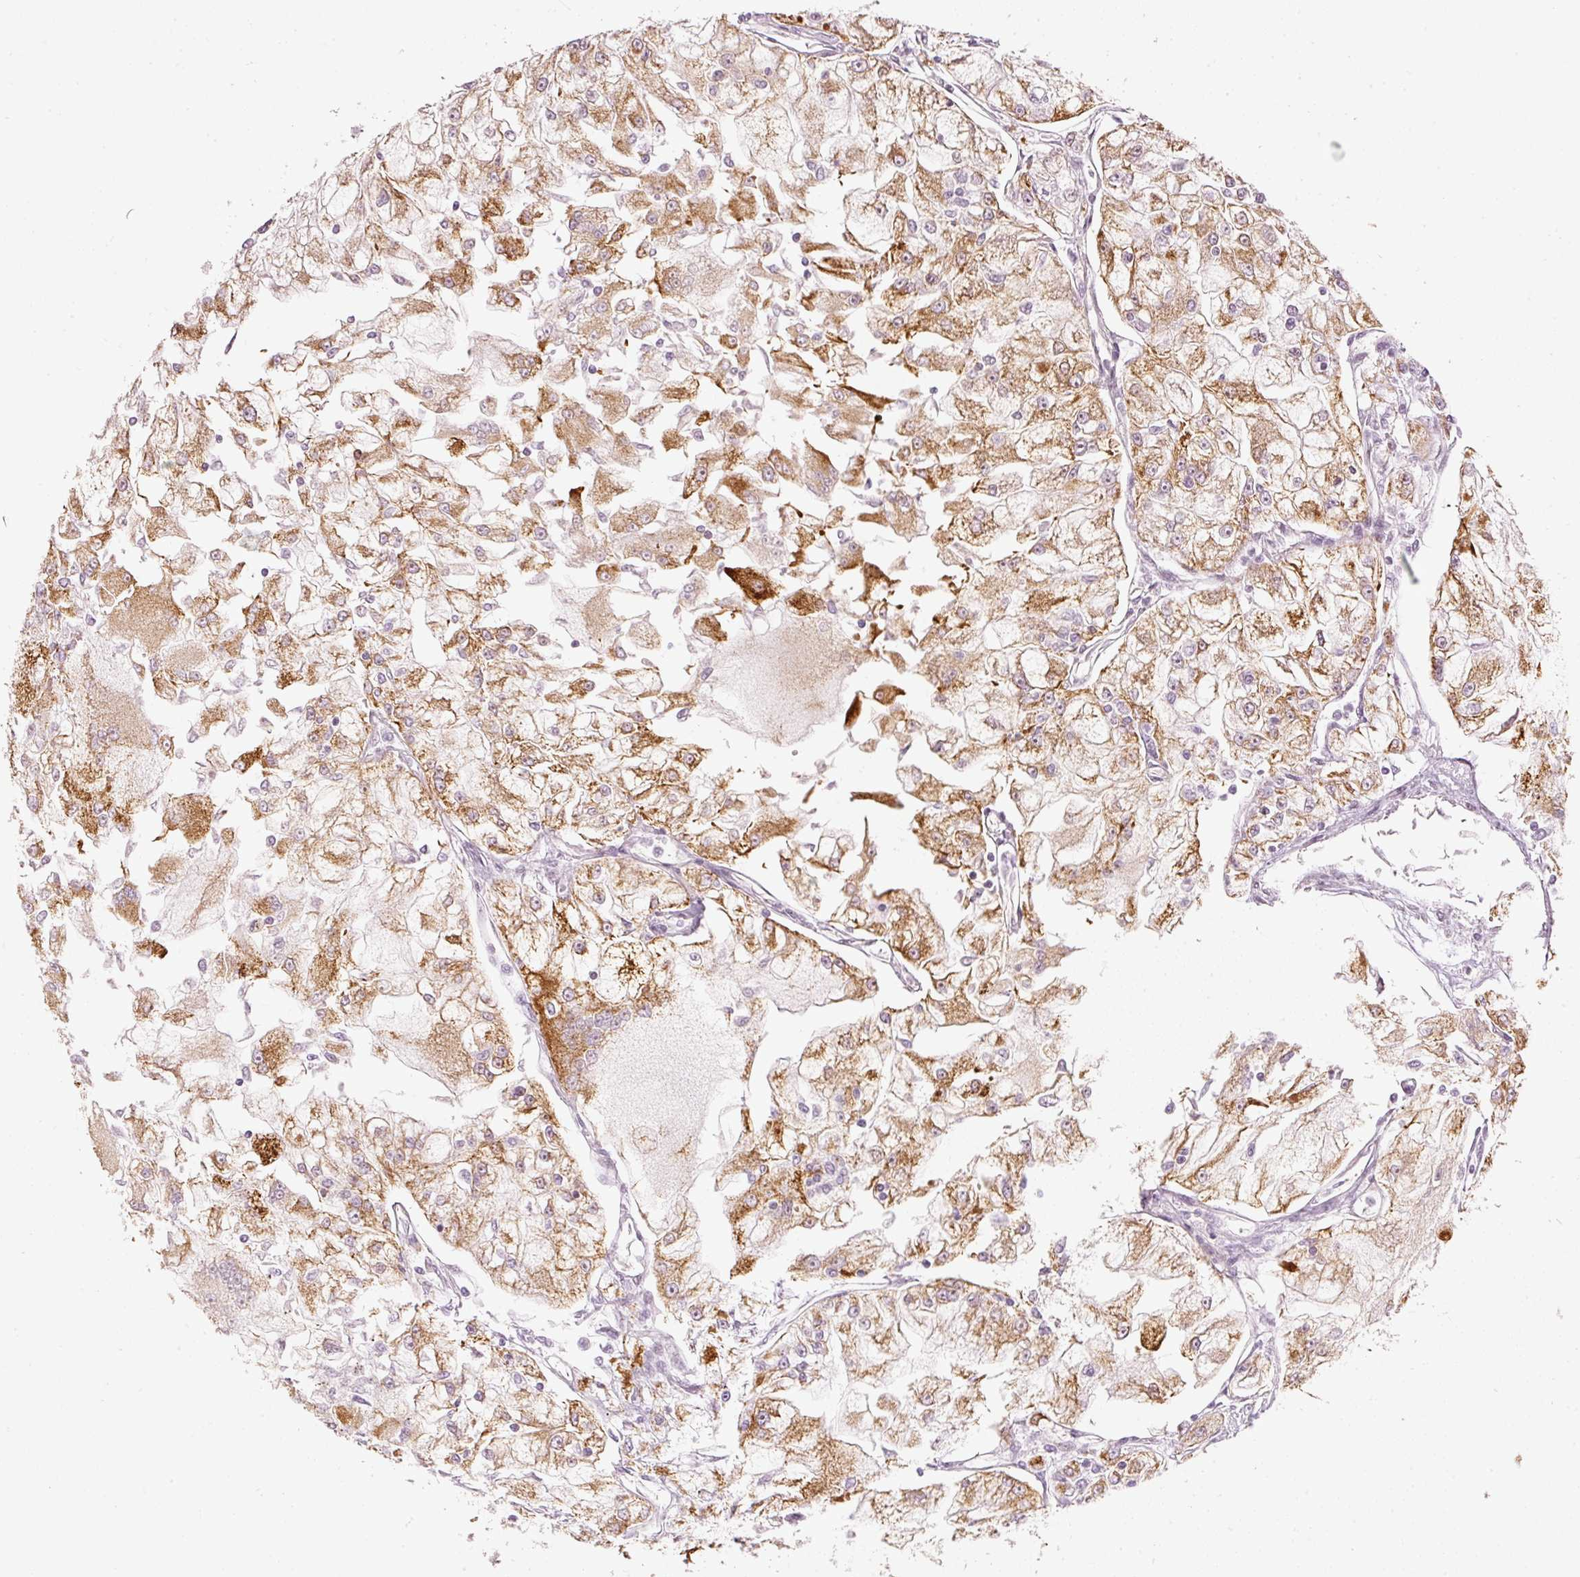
{"staining": {"intensity": "moderate", "quantity": ">75%", "location": "cytoplasmic/membranous"}, "tissue": "renal cancer", "cell_type": "Tumor cells", "image_type": "cancer", "snomed": [{"axis": "morphology", "description": "Adenocarcinoma, NOS"}, {"axis": "topography", "description": "Kidney"}], "caption": "This is a histology image of IHC staining of renal adenocarcinoma, which shows moderate positivity in the cytoplasmic/membranous of tumor cells.", "gene": "NRDE2", "patient": {"sex": "female", "age": 72}}